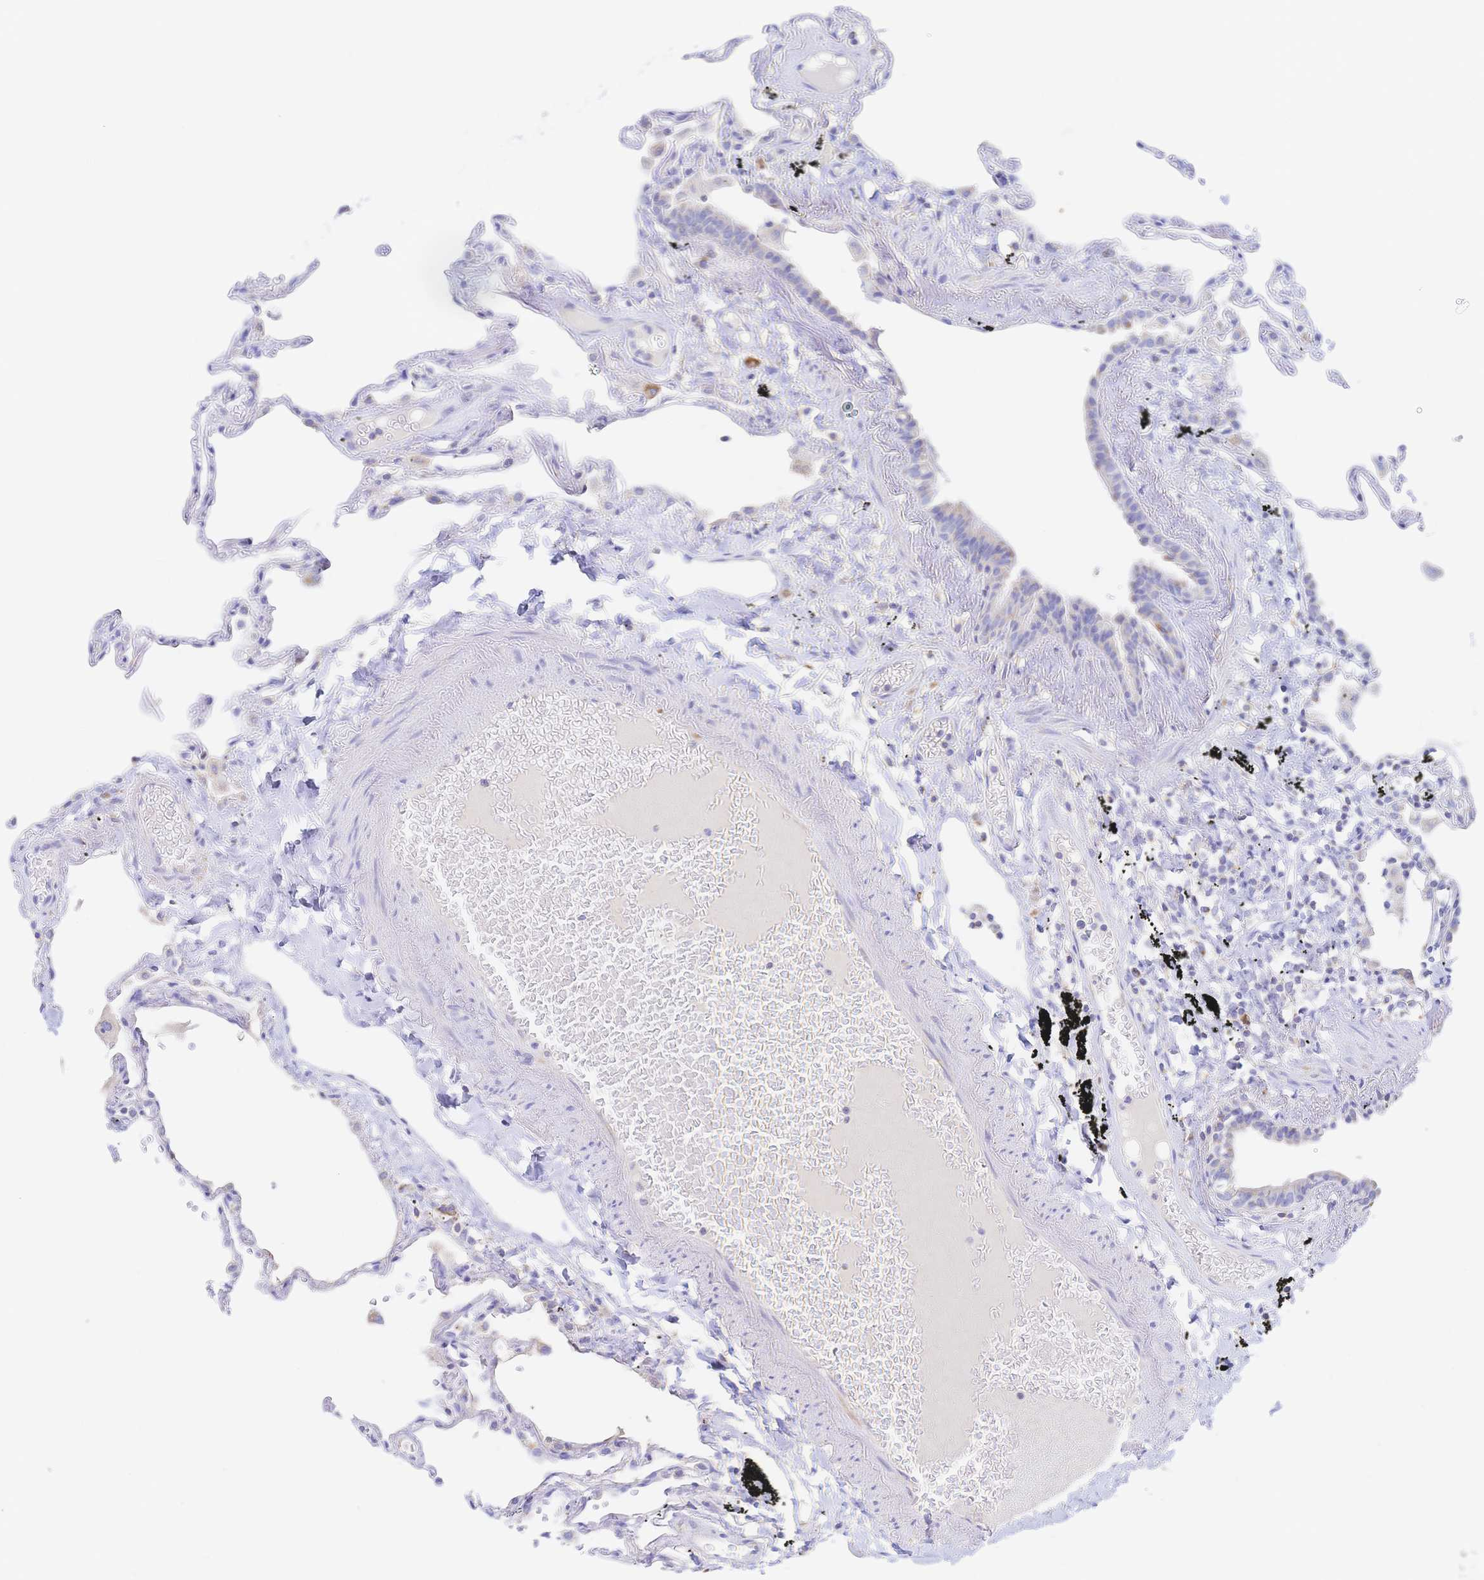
{"staining": {"intensity": "negative", "quantity": "none", "location": "none"}, "tissue": "lung", "cell_type": "Alveolar cells", "image_type": "normal", "snomed": [{"axis": "morphology", "description": "Normal tissue, NOS"}, {"axis": "topography", "description": "Lung"}], "caption": "Immunohistochemical staining of unremarkable human lung demonstrates no significant positivity in alveolar cells.", "gene": "SYNGR4", "patient": {"sex": "female", "age": 67}}